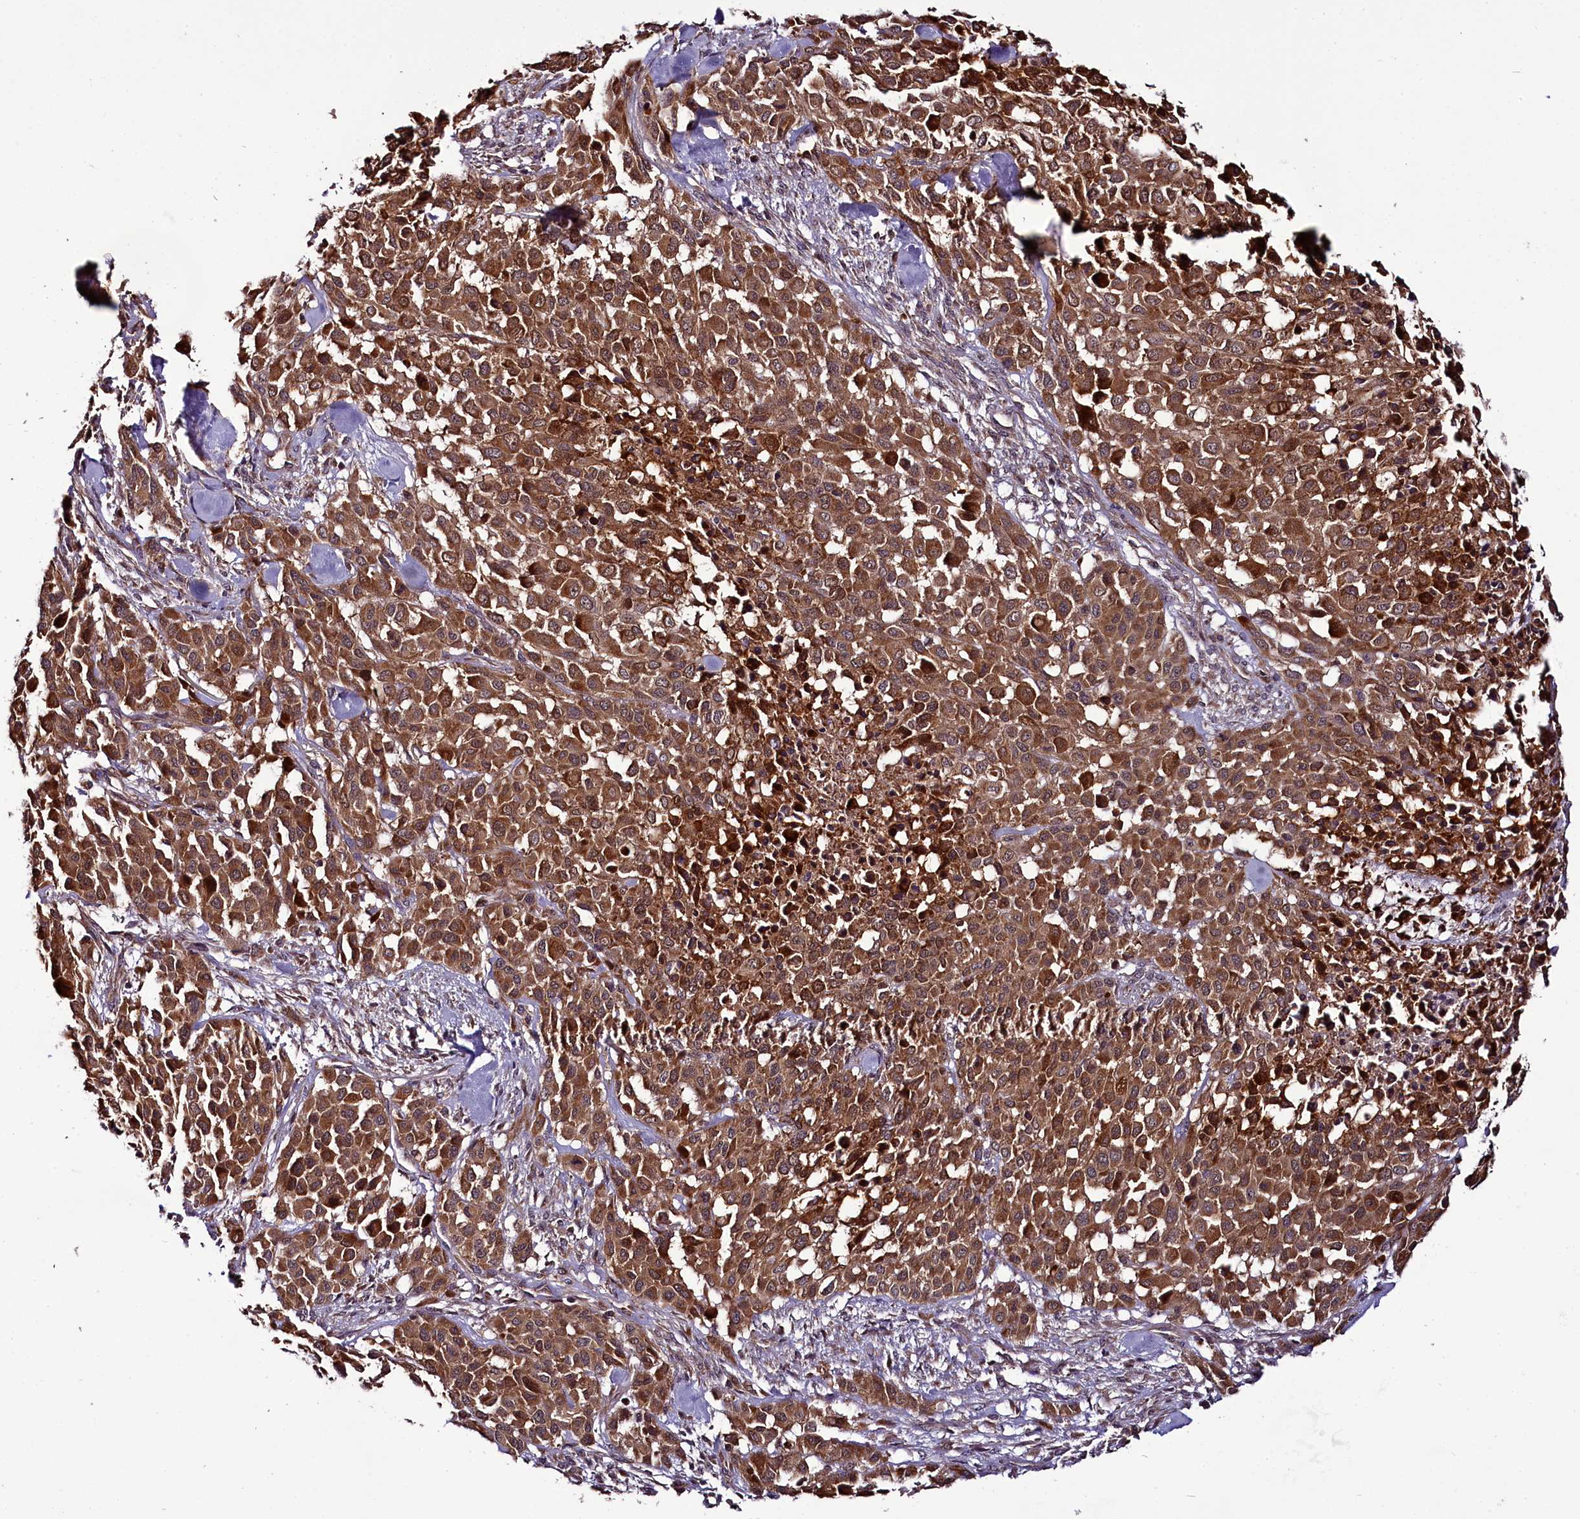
{"staining": {"intensity": "moderate", "quantity": ">75%", "location": "cytoplasmic/membranous"}, "tissue": "melanoma", "cell_type": "Tumor cells", "image_type": "cancer", "snomed": [{"axis": "morphology", "description": "Malignant melanoma, Metastatic site"}, {"axis": "topography", "description": "Skin"}], "caption": "A photomicrograph of human melanoma stained for a protein demonstrates moderate cytoplasmic/membranous brown staining in tumor cells.", "gene": "RPUSD2", "patient": {"sex": "female", "age": 81}}